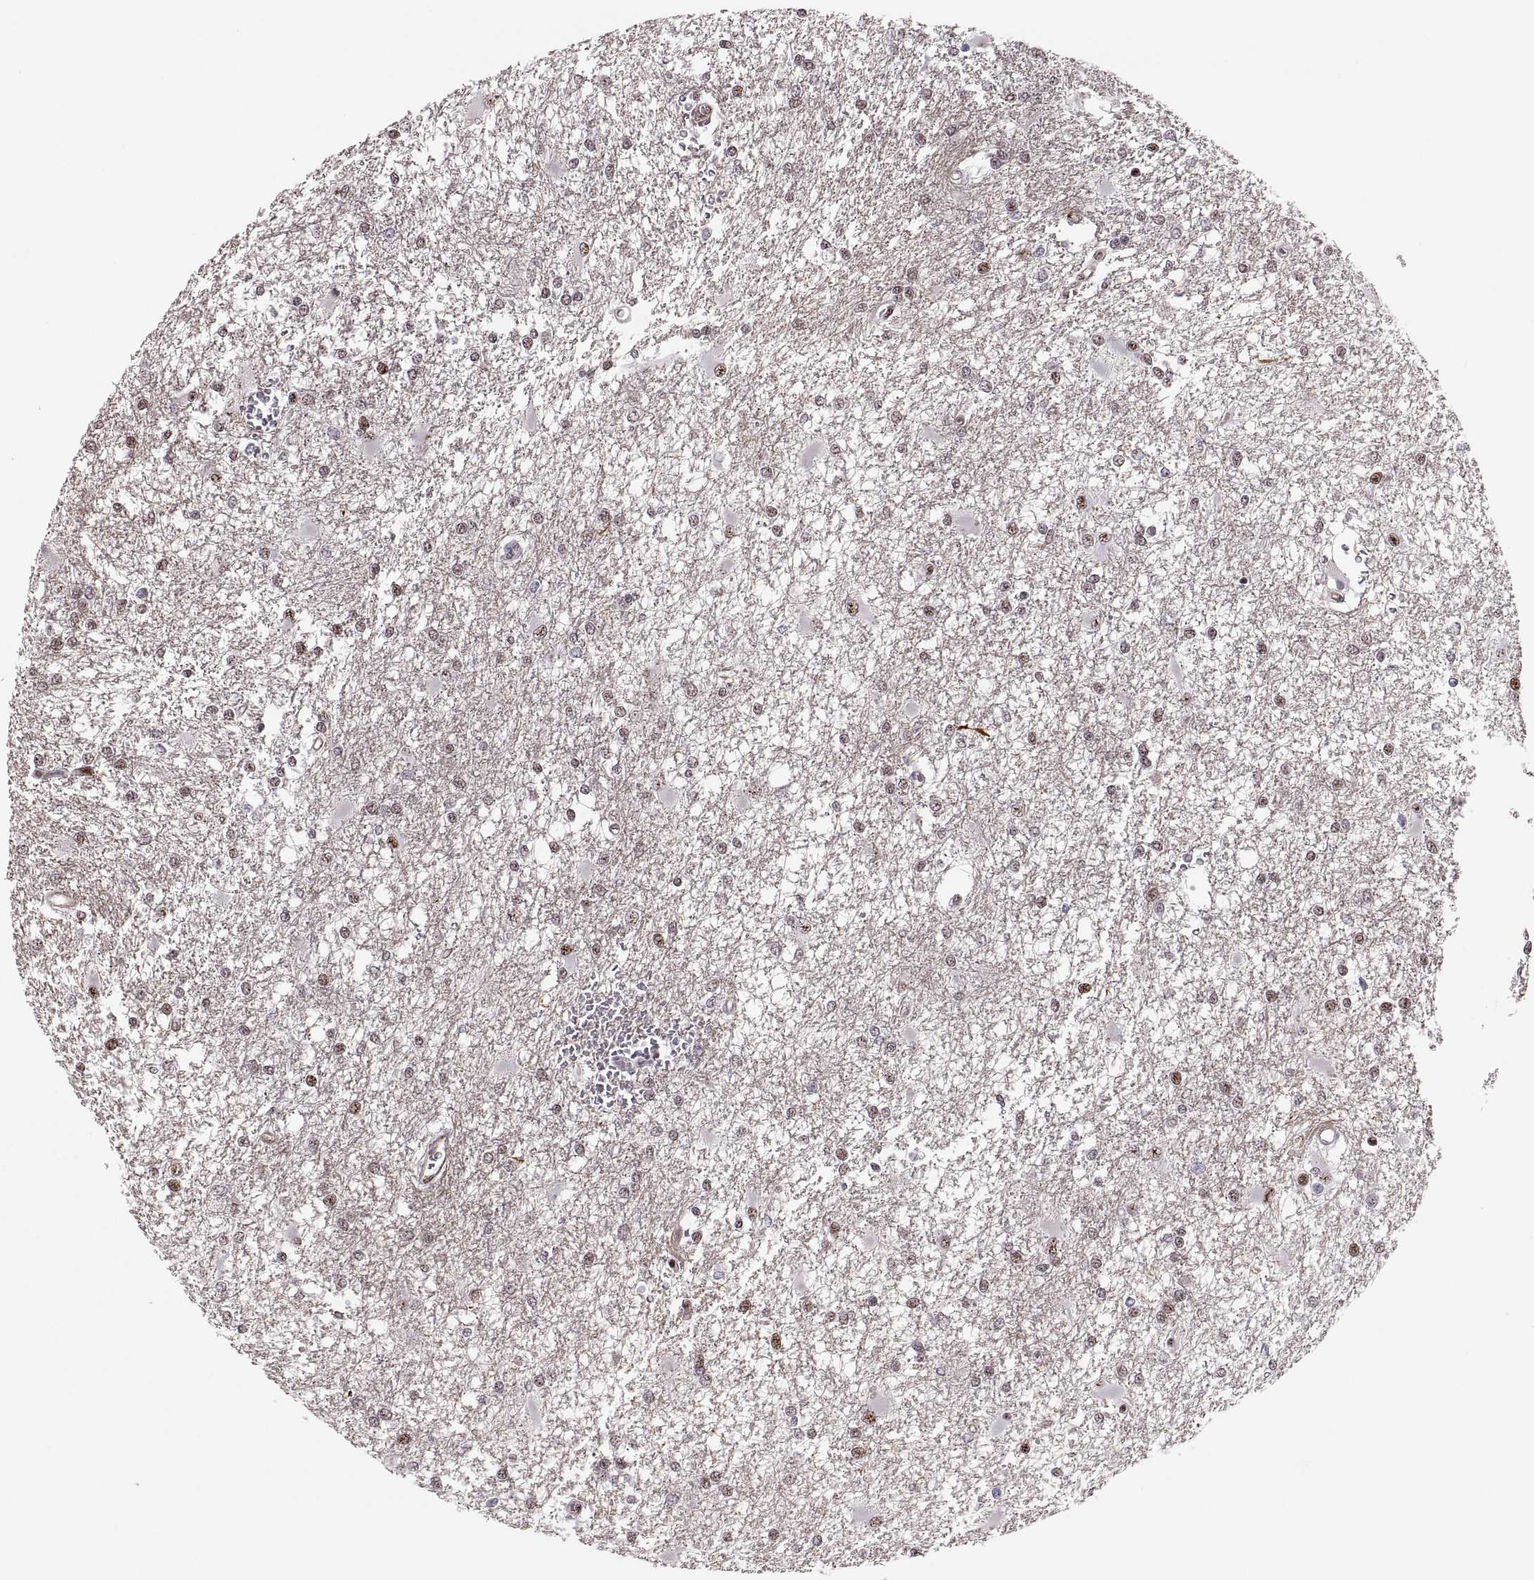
{"staining": {"intensity": "weak", "quantity": "<25%", "location": "nuclear"}, "tissue": "glioma", "cell_type": "Tumor cells", "image_type": "cancer", "snomed": [{"axis": "morphology", "description": "Glioma, malignant, High grade"}, {"axis": "topography", "description": "Cerebral cortex"}], "caption": "Immunohistochemistry image of neoplastic tissue: malignant high-grade glioma stained with DAB reveals no significant protein expression in tumor cells.", "gene": "ZCCHC17", "patient": {"sex": "male", "age": 79}}